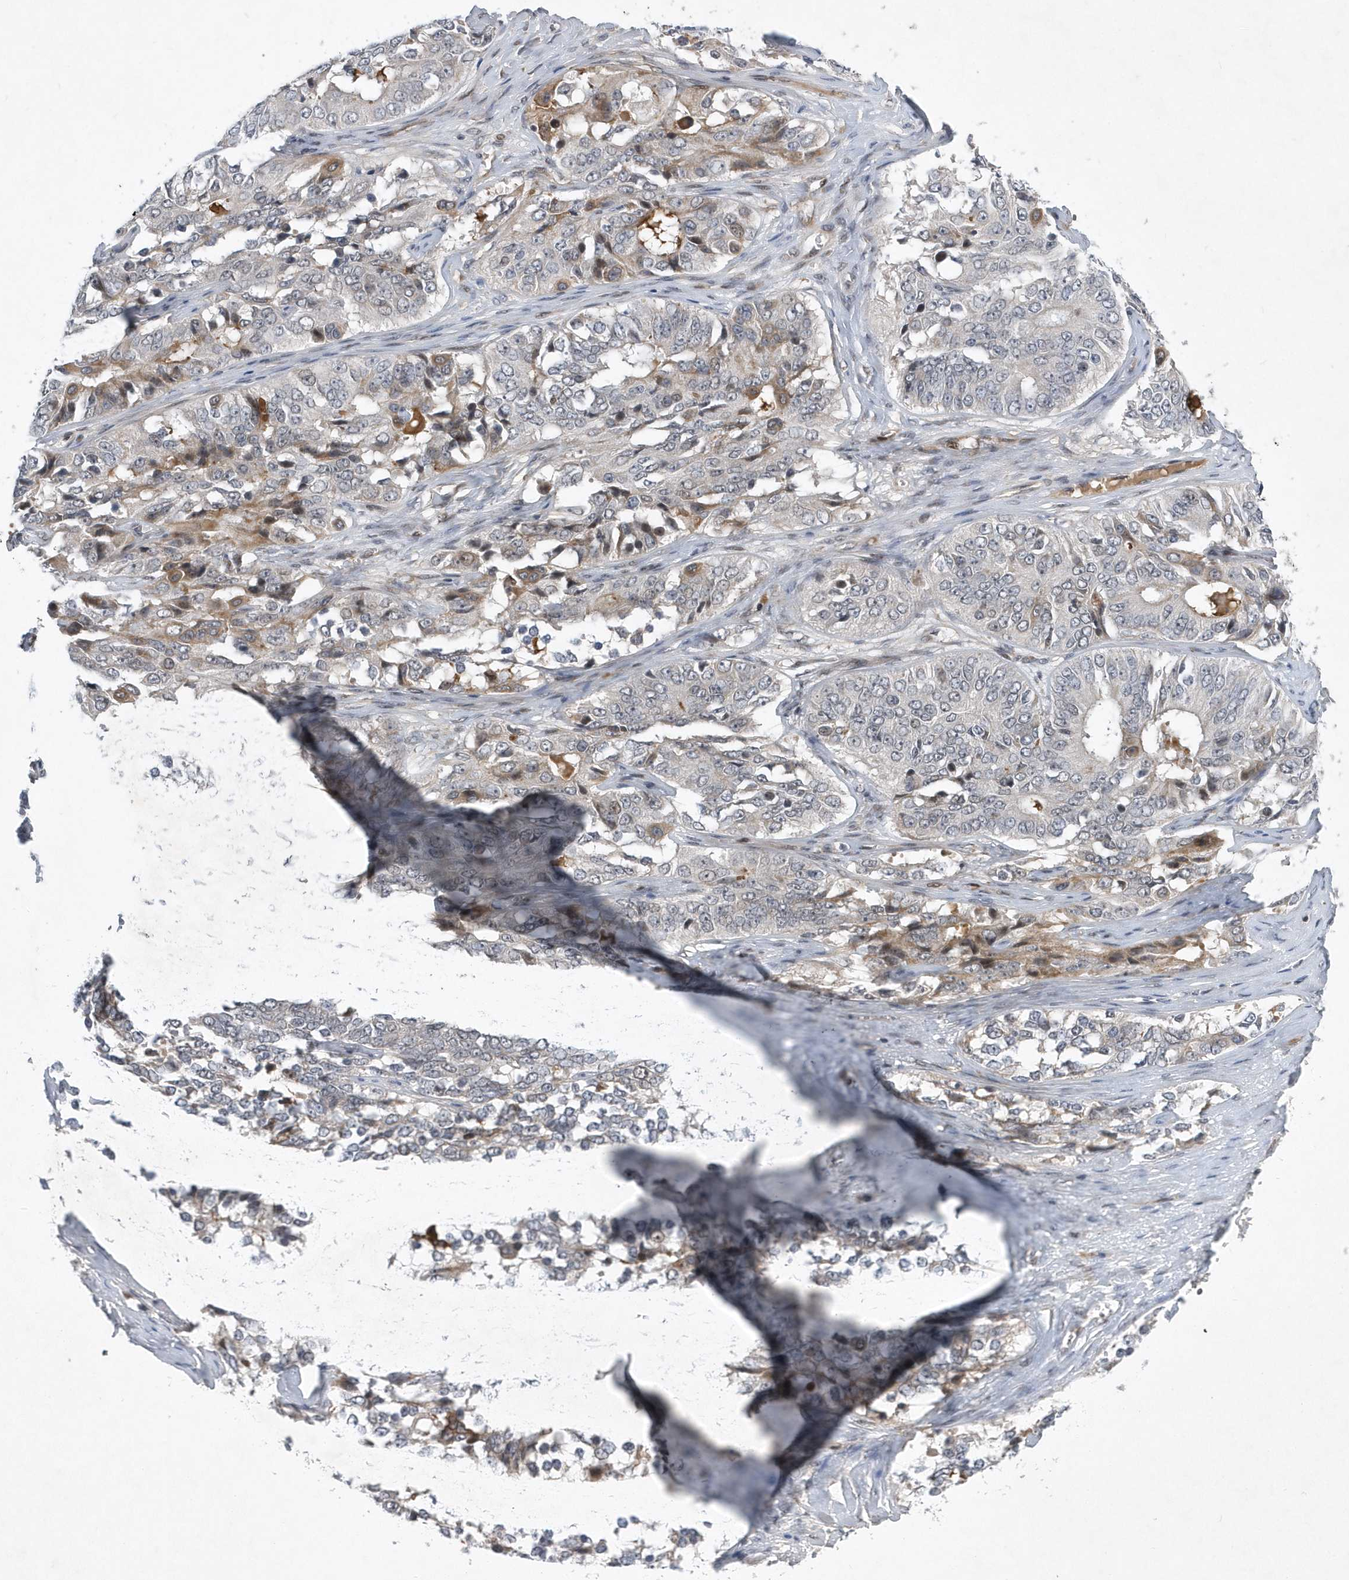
{"staining": {"intensity": "moderate", "quantity": "<25%", "location": "cytoplasmic/membranous"}, "tissue": "ovarian cancer", "cell_type": "Tumor cells", "image_type": "cancer", "snomed": [{"axis": "morphology", "description": "Carcinoma, endometroid"}, {"axis": "topography", "description": "Ovary"}], "caption": "IHC micrograph of ovarian endometroid carcinoma stained for a protein (brown), which exhibits low levels of moderate cytoplasmic/membranous expression in about <25% of tumor cells.", "gene": "FAM217A", "patient": {"sex": "female", "age": 51}}